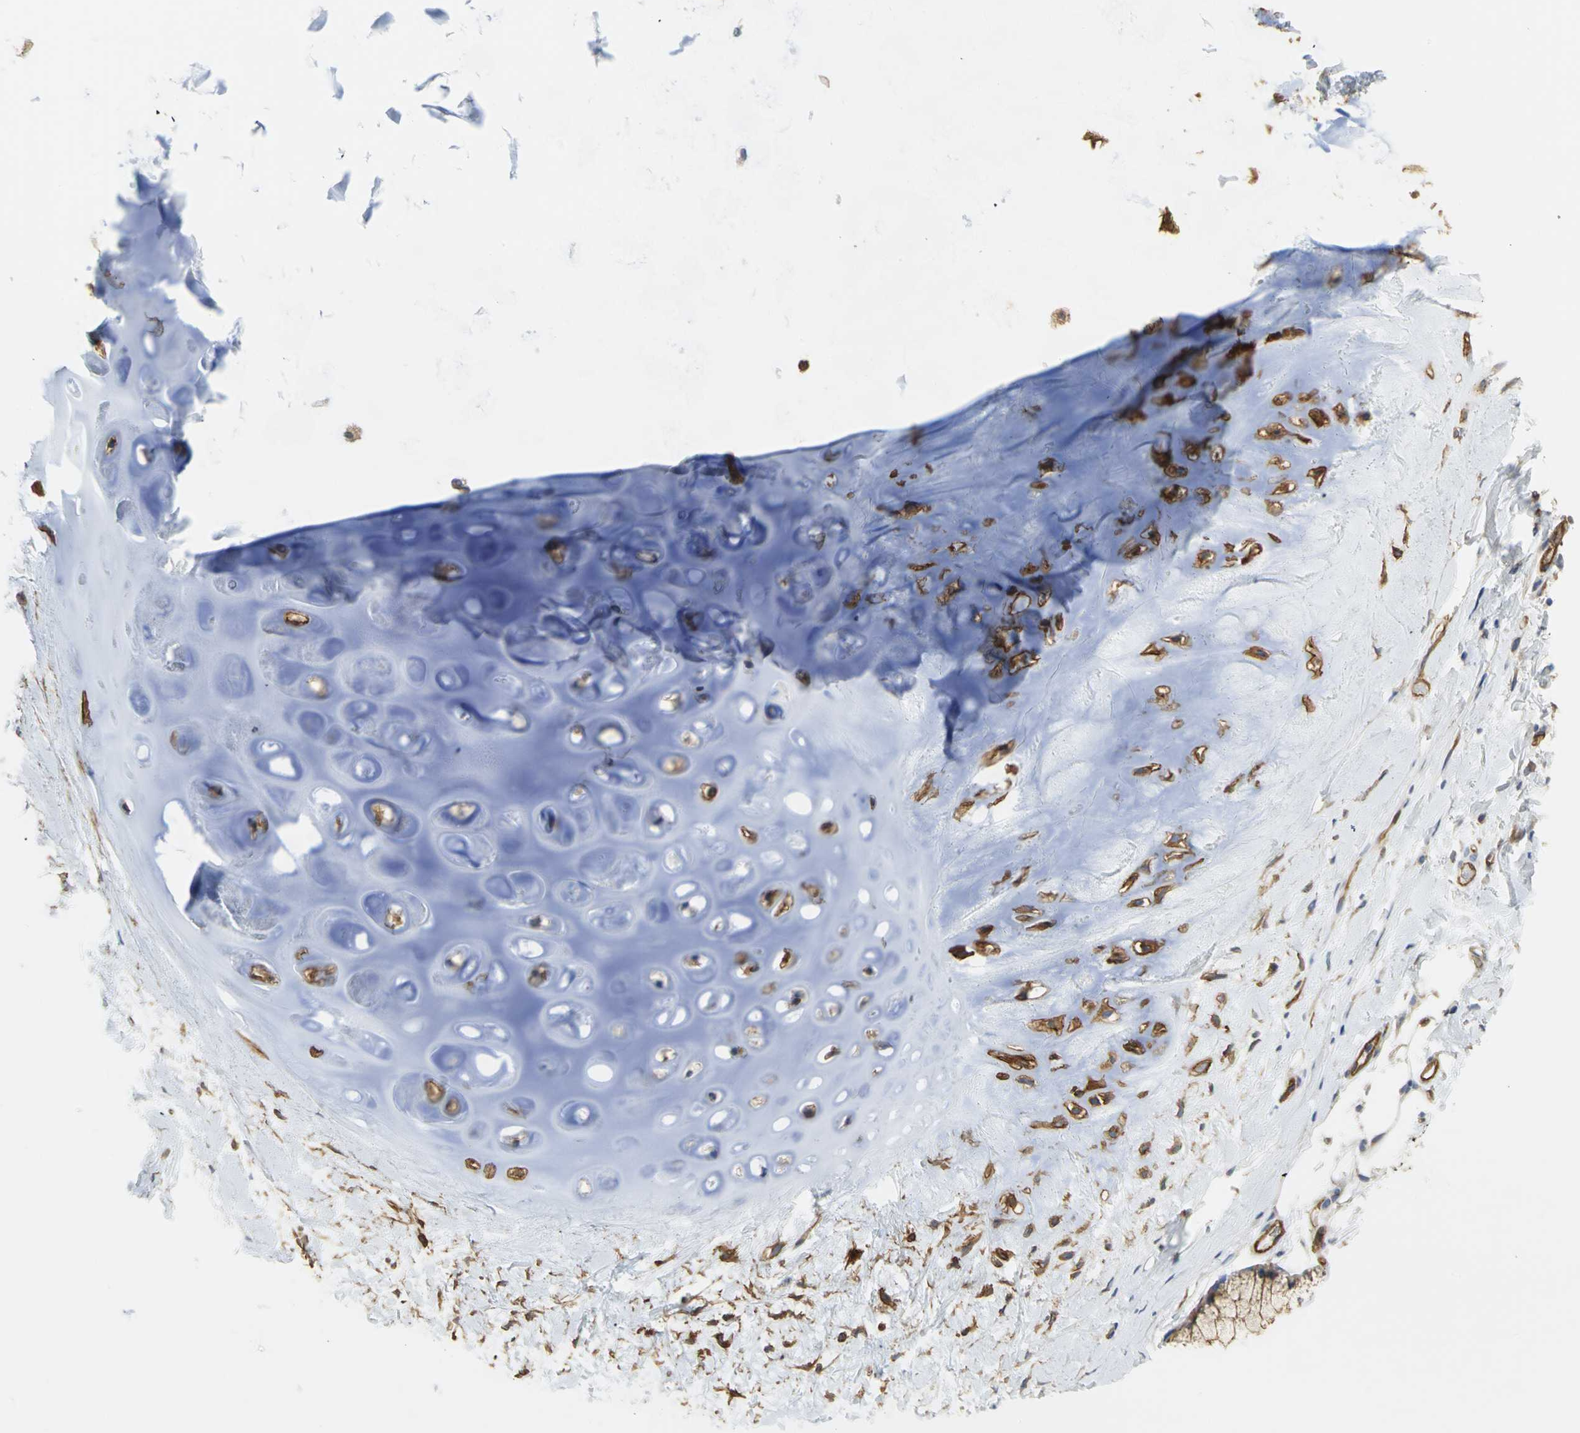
{"staining": {"intensity": "moderate", "quantity": ">75%", "location": "cytoplasmic/membranous"}, "tissue": "adipose tissue", "cell_type": "Adipocytes", "image_type": "normal", "snomed": [{"axis": "morphology", "description": "Normal tissue, NOS"}, {"axis": "topography", "description": "Cartilage tissue"}, {"axis": "topography", "description": "Bronchus"}], "caption": "DAB immunohistochemical staining of benign adipose tissue shows moderate cytoplasmic/membranous protein staining in about >75% of adipocytes.", "gene": "FLNB", "patient": {"sex": "female", "age": 73}}